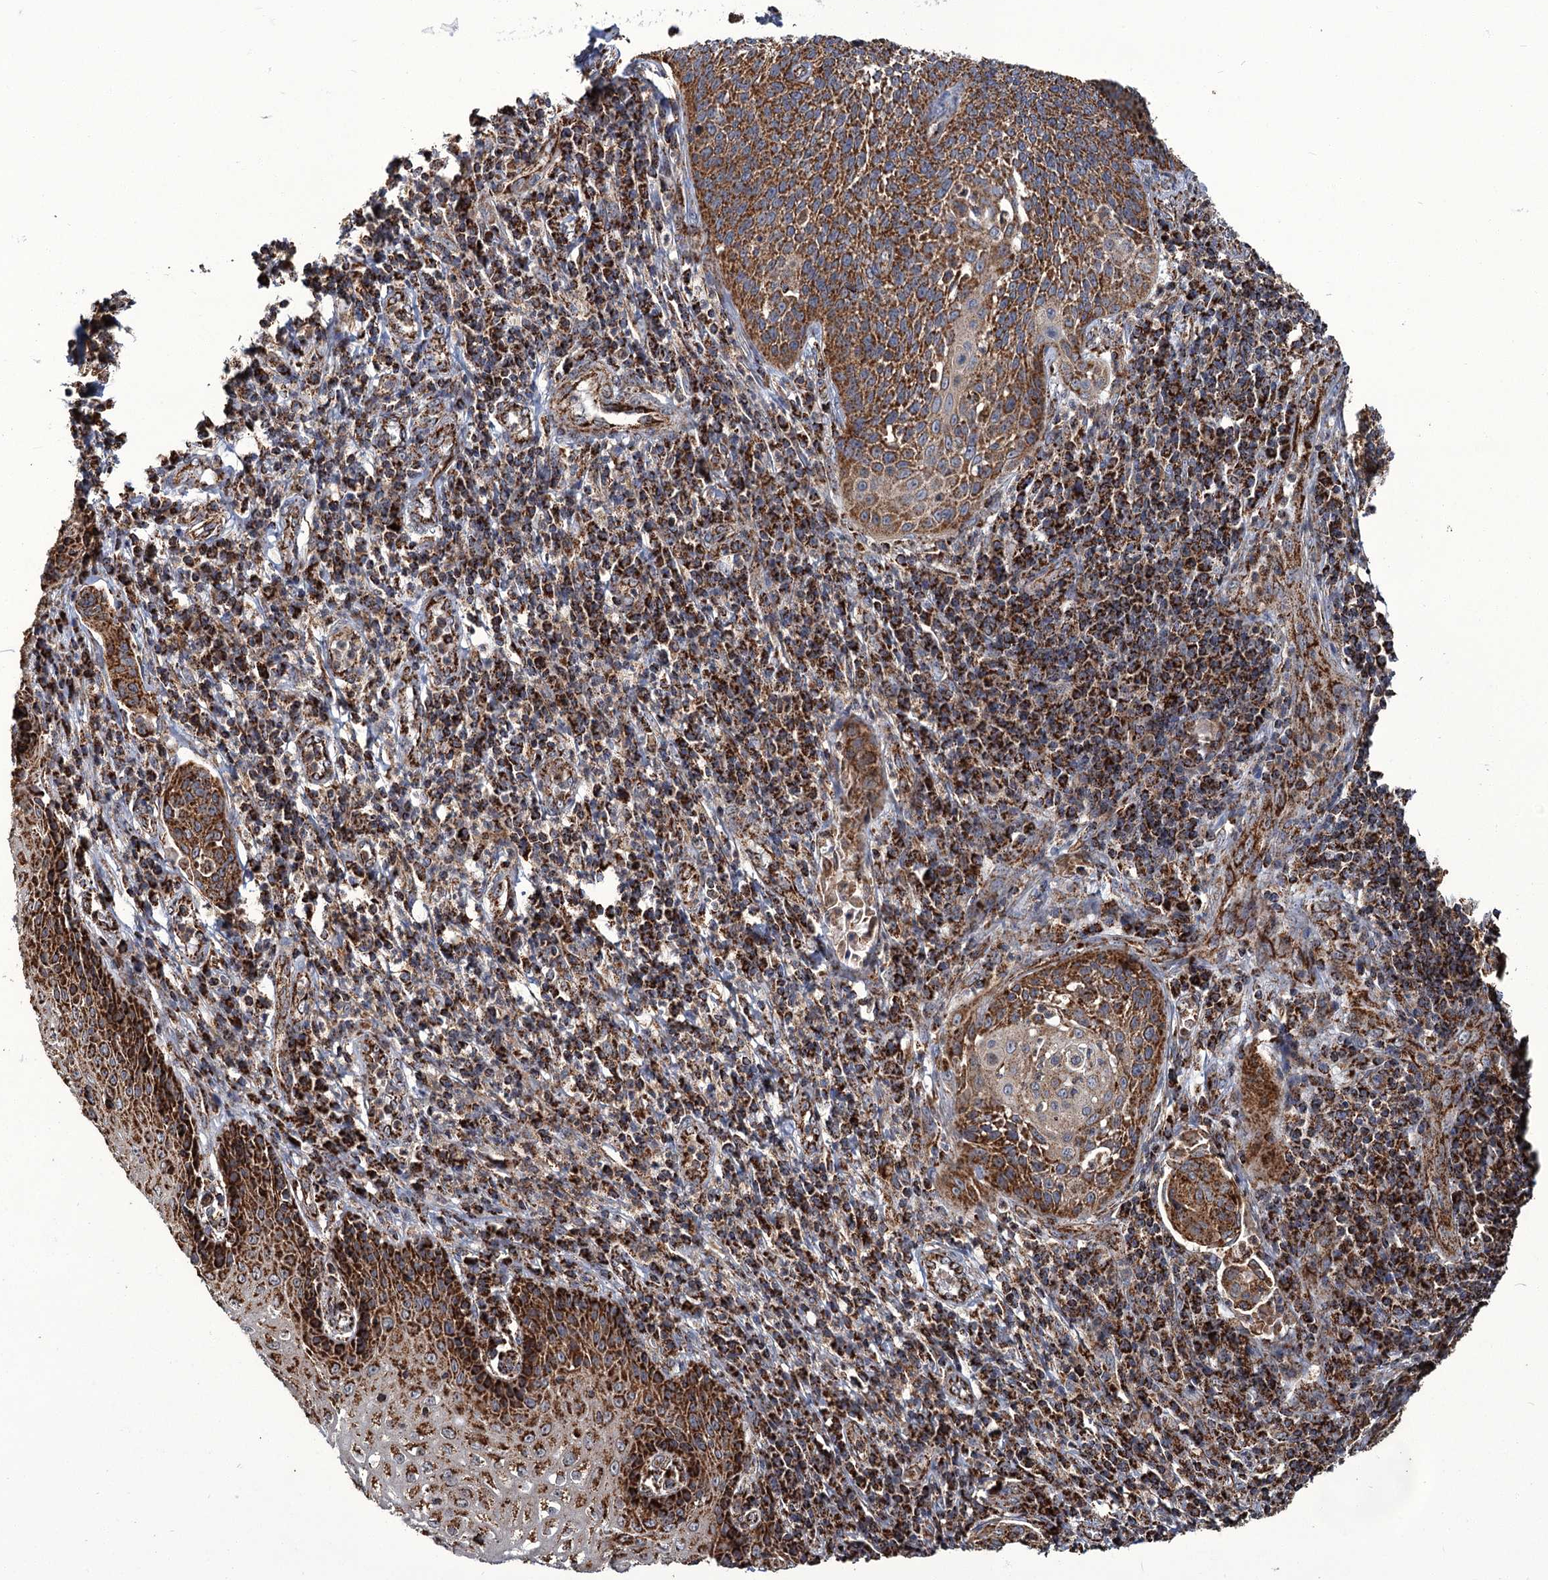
{"staining": {"intensity": "strong", "quantity": ">75%", "location": "cytoplasmic/membranous"}, "tissue": "cervical cancer", "cell_type": "Tumor cells", "image_type": "cancer", "snomed": [{"axis": "morphology", "description": "Squamous cell carcinoma, NOS"}, {"axis": "topography", "description": "Cervix"}], "caption": "Tumor cells exhibit strong cytoplasmic/membranous expression in about >75% of cells in squamous cell carcinoma (cervical). Ihc stains the protein in brown and the nuclei are stained blue.", "gene": "APH1A", "patient": {"sex": "female", "age": 34}}